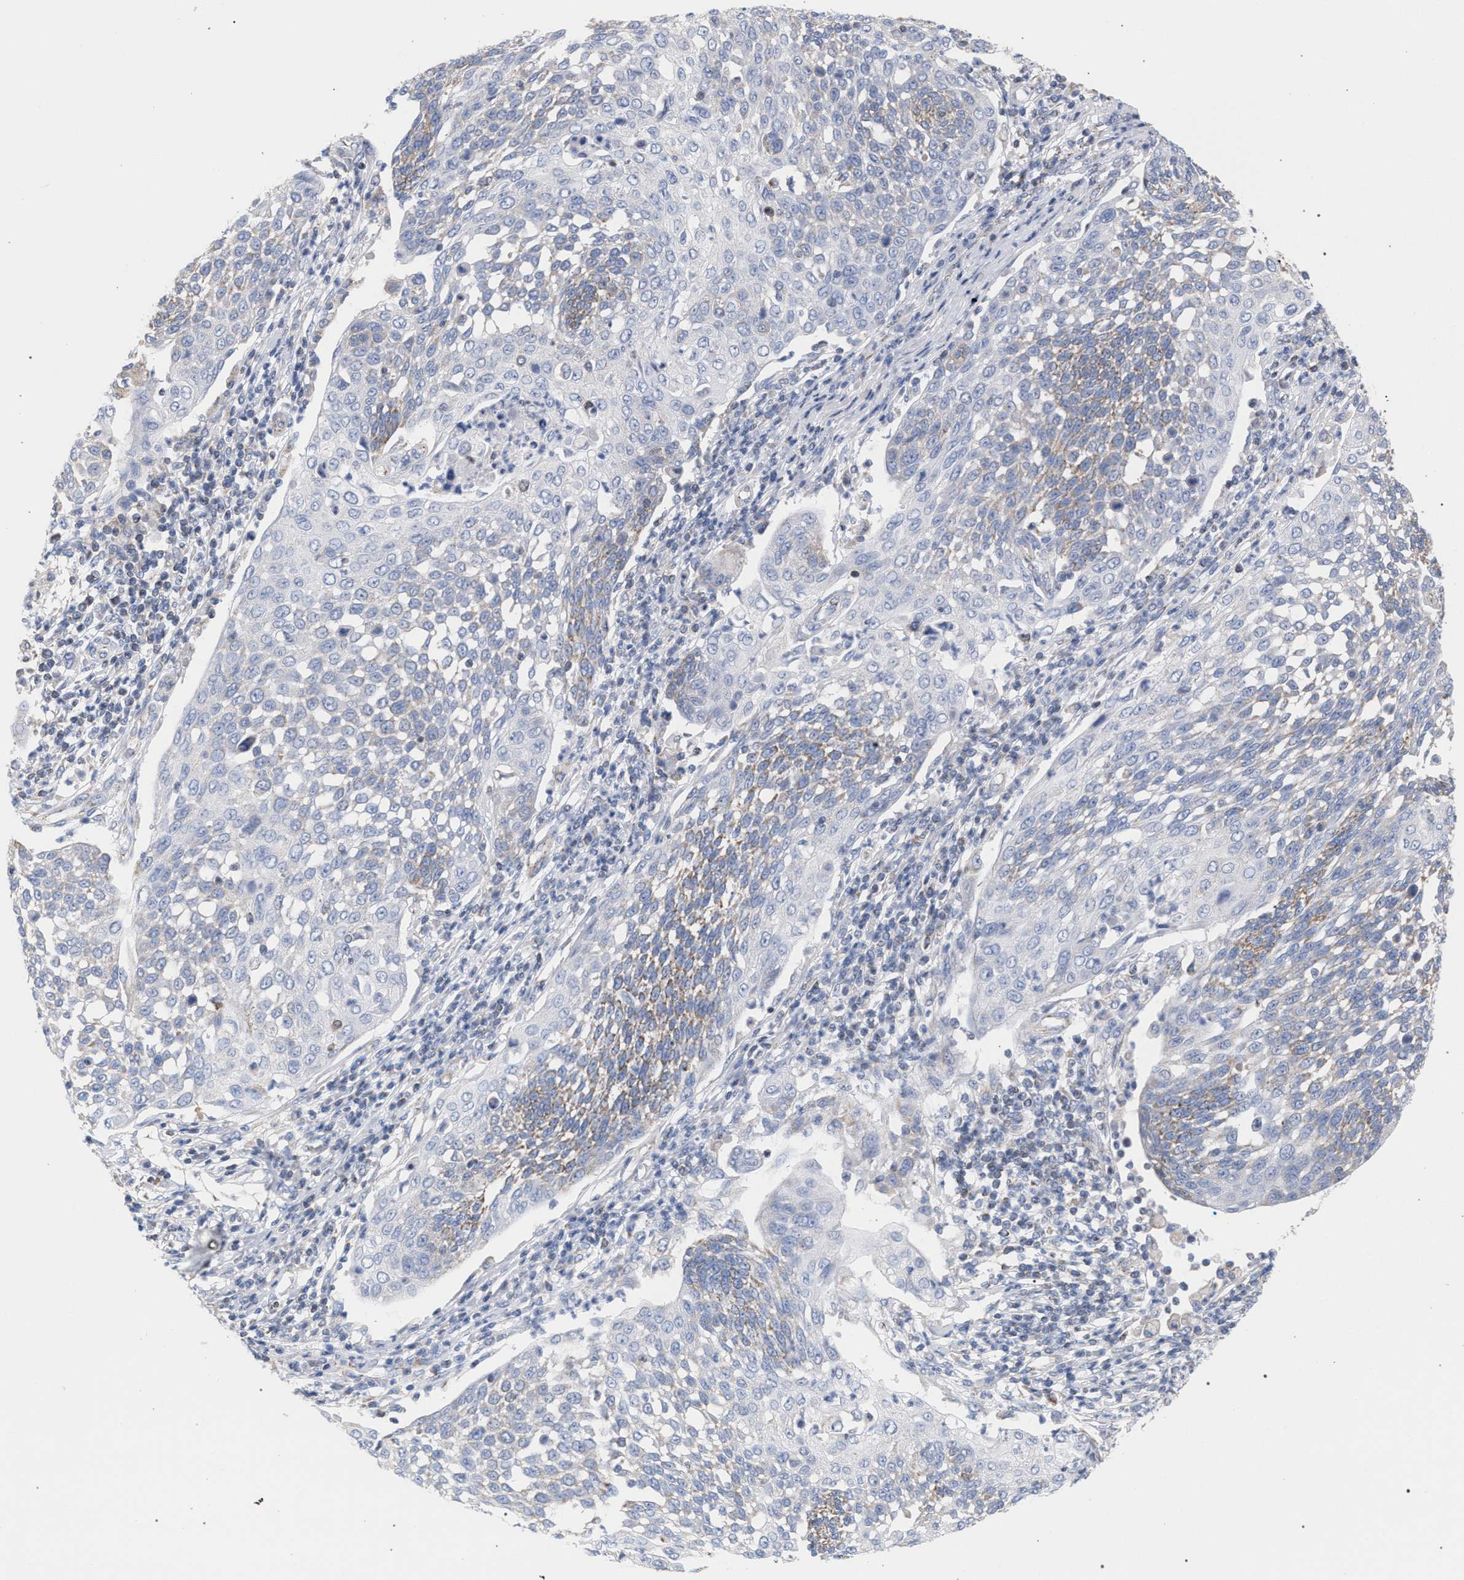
{"staining": {"intensity": "moderate", "quantity": "<25%", "location": "cytoplasmic/membranous"}, "tissue": "cervical cancer", "cell_type": "Tumor cells", "image_type": "cancer", "snomed": [{"axis": "morphology", "description": "Squamous cell carcinoma, NOS"}, {"axis": "topography", "description": "Cervix"}], "caption": "Moderate cytoplasmic/membranous protein positivity is seen in approximately <25% of tumor cells in cervical cancer. (Brightfield microscopy of DAB IHC at high magnification).", "gene": "ECI2", "patient": {"sex": "female", "age": 34}}